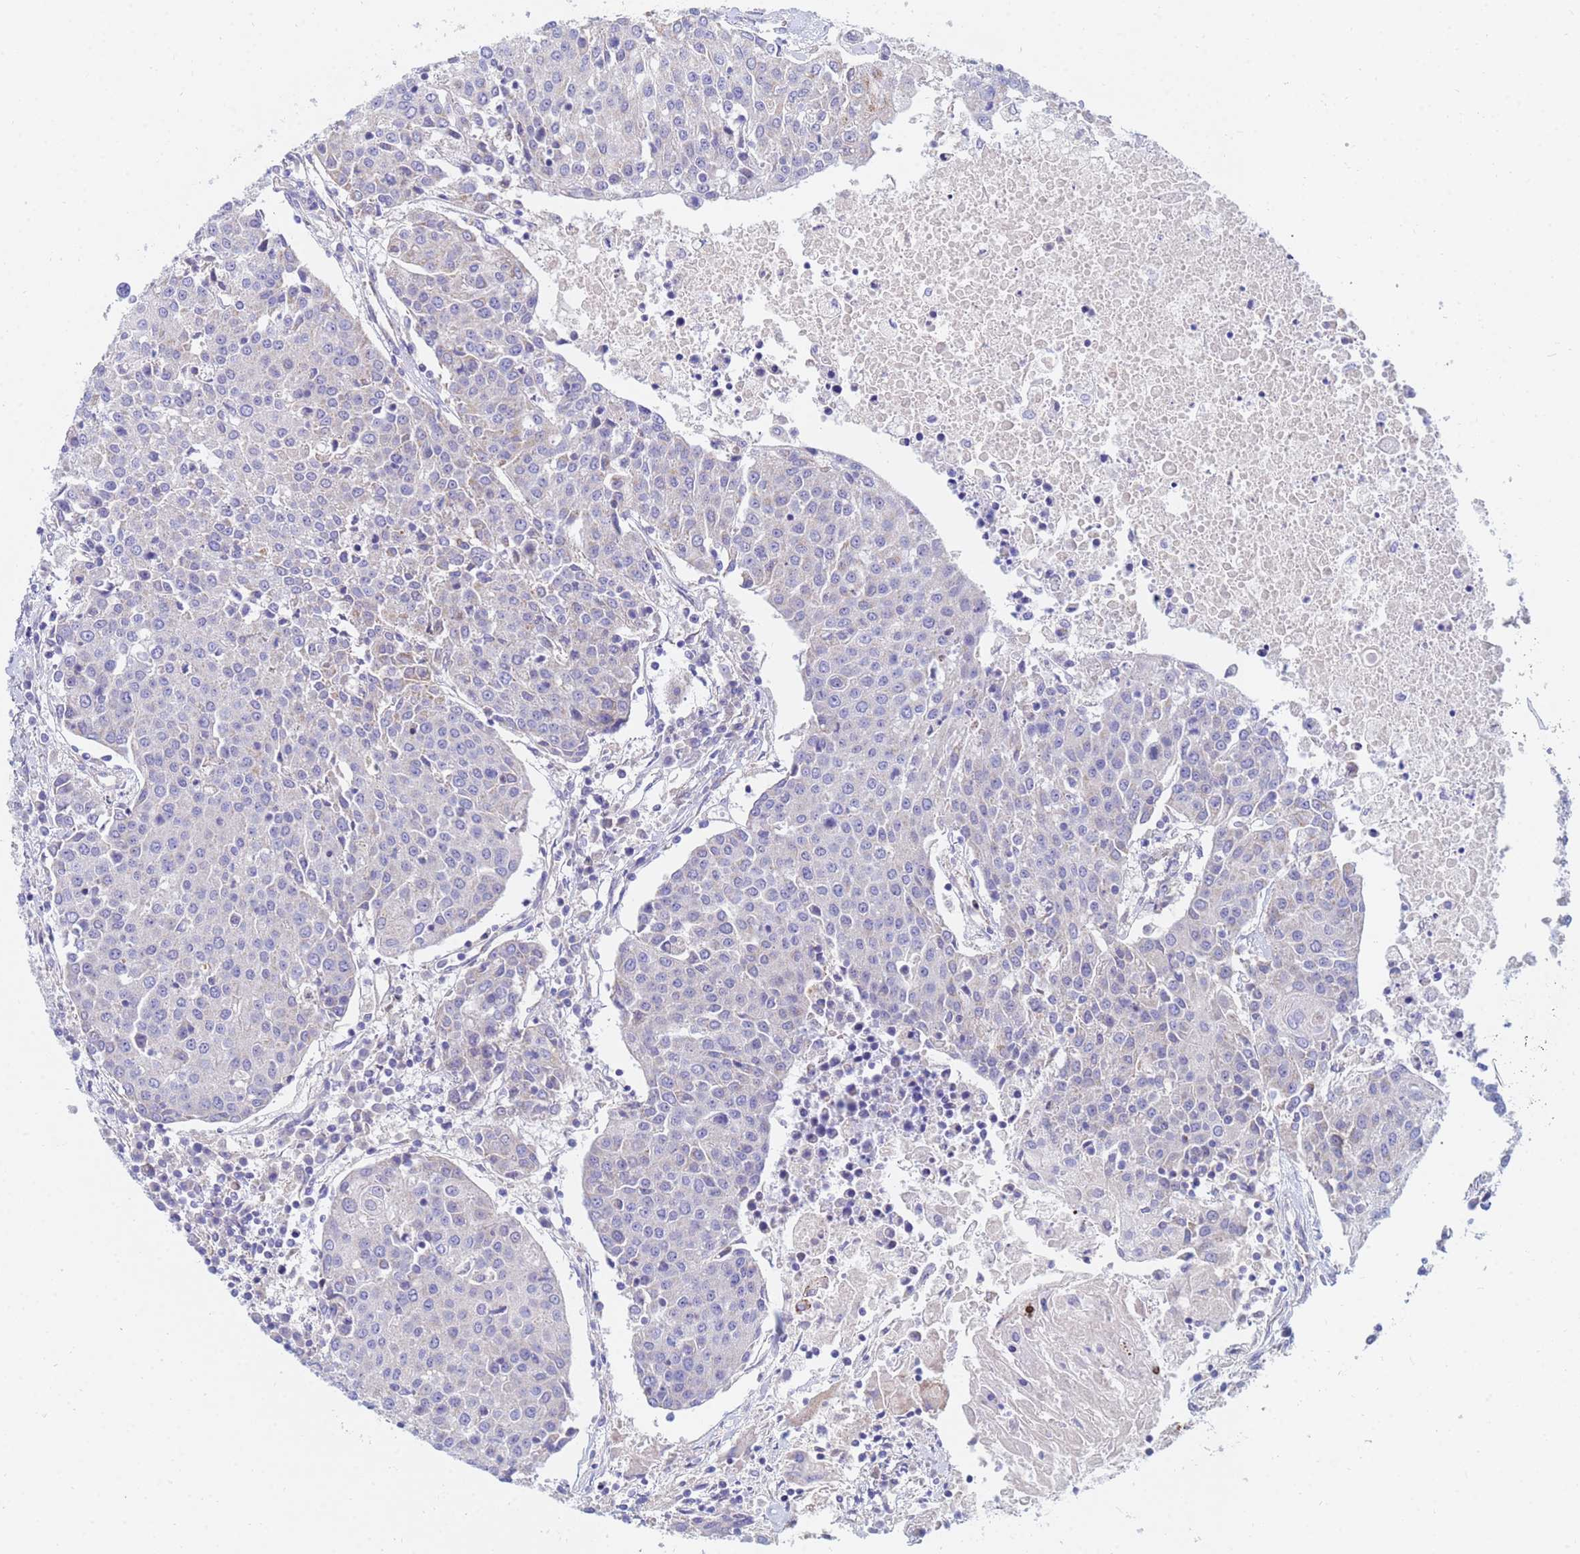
{"staining": {"intensity": "negative", "quantity": "none", "location": "none"}, "tissue": "urothelial cancer", "cell_type": "Tumor cells", "image_type": "cancer", "snomed": [{"axis": "morphology", "description": "Urothelial carcinoma, High grade"}, {"axis": "topography", "description": "Urinary bladder"}], "caption": "Immunohistochemistry (IHC) photomicrograph of human urothelial cancer stained for a protein (brown), which shows no staining in tumor cells.", "gene": "SDR39U1", "patient": {"sex": "female", "age": 85}}